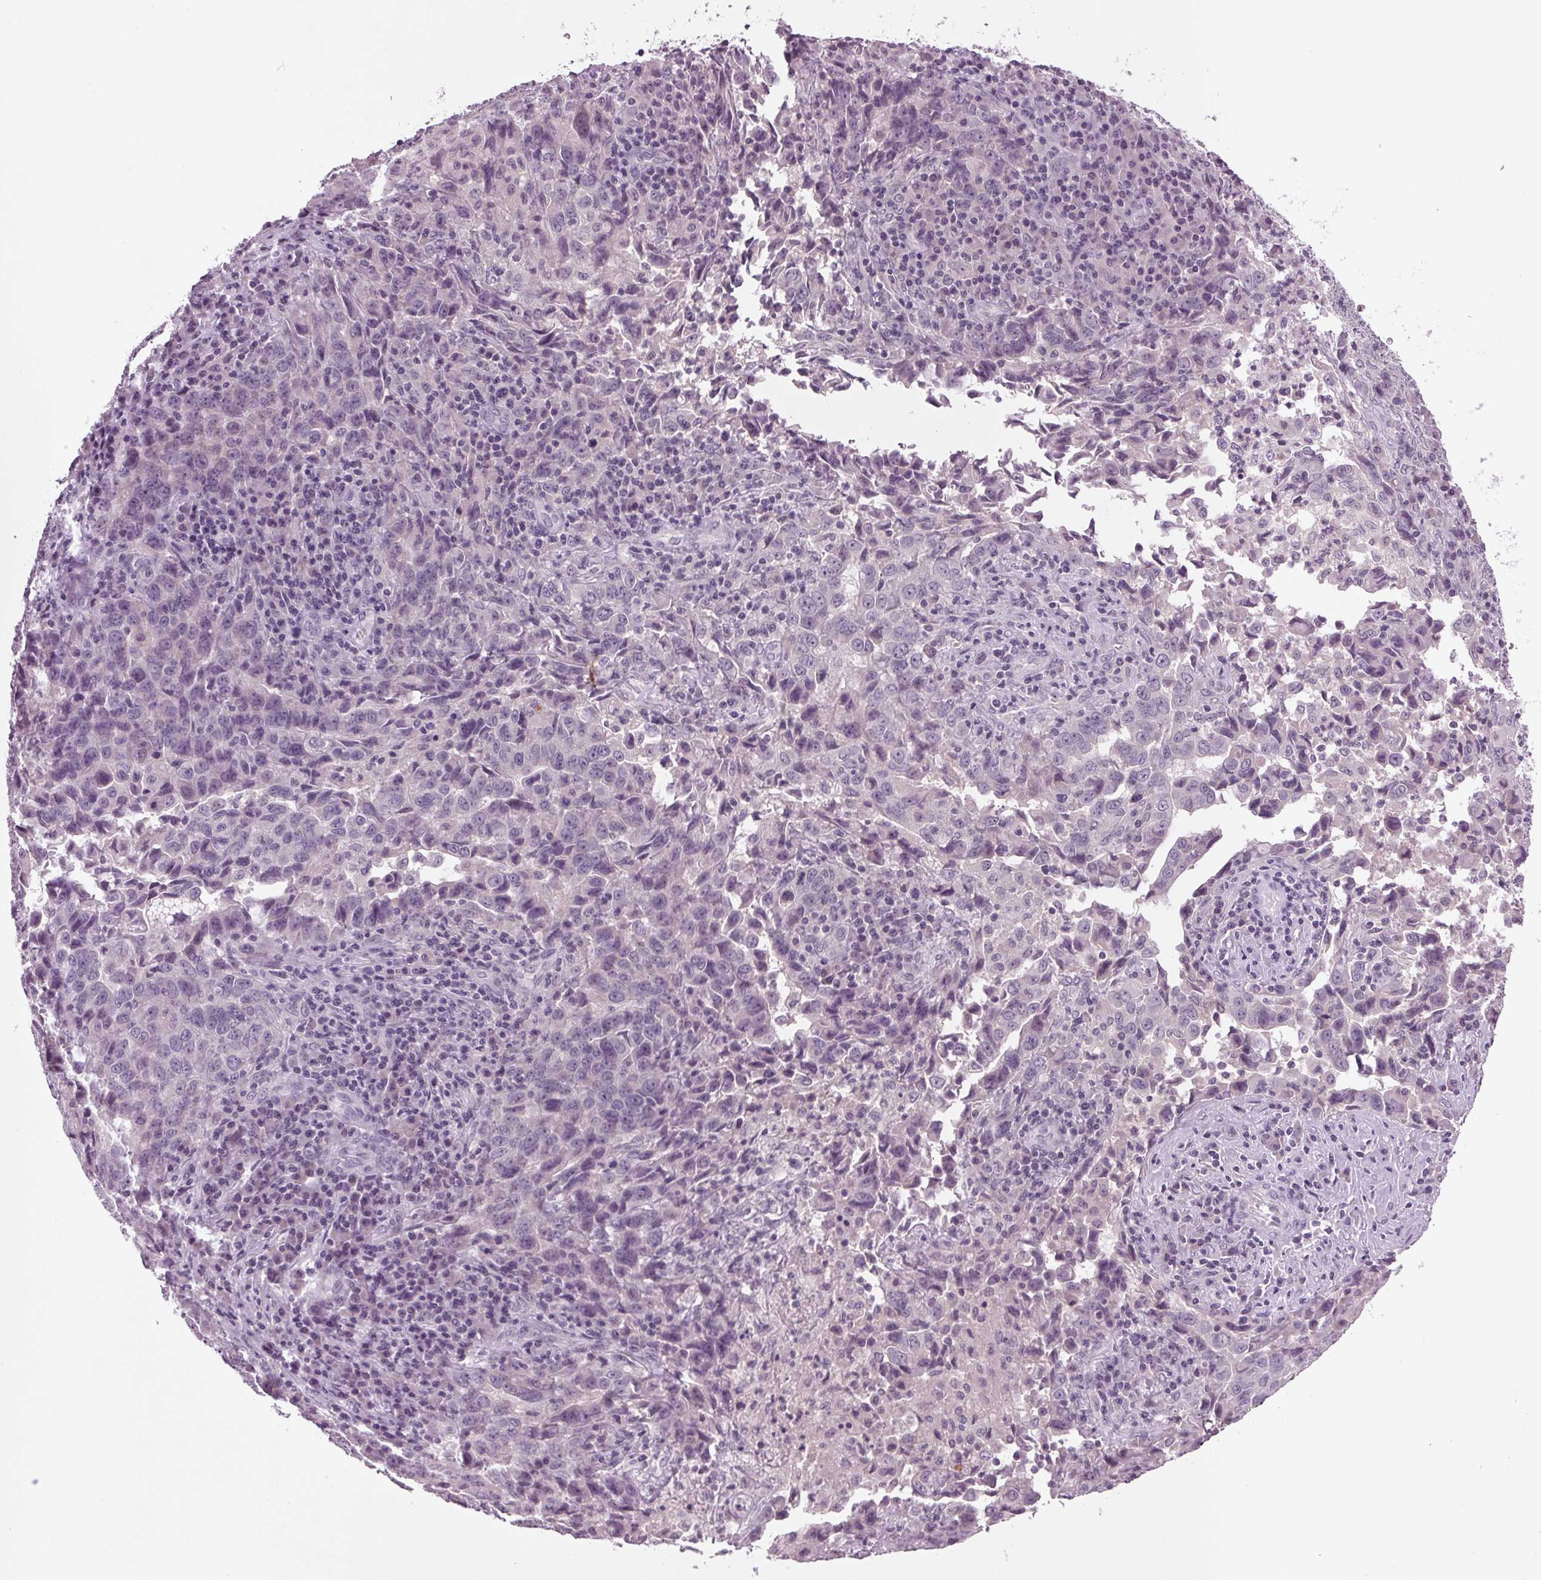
{"staining": {"intensity": "negative", "quantity": "none", "location": "none"}, "tissue": "lung cancer", "cell_type": "Tumor cells", "image_type": "cancer", "snomed": [{"axis": "morphology", "description": "Adenocarcinoma, NOS"}, {"axis": "topography", "description": "Lung"}], "caption": "Photomicrograph shows no significant protein staining in tumor cells of adenocarcinoma (lung).", "gene": "BHLHE22", "patient": {"sex": "male", "age": 67}}